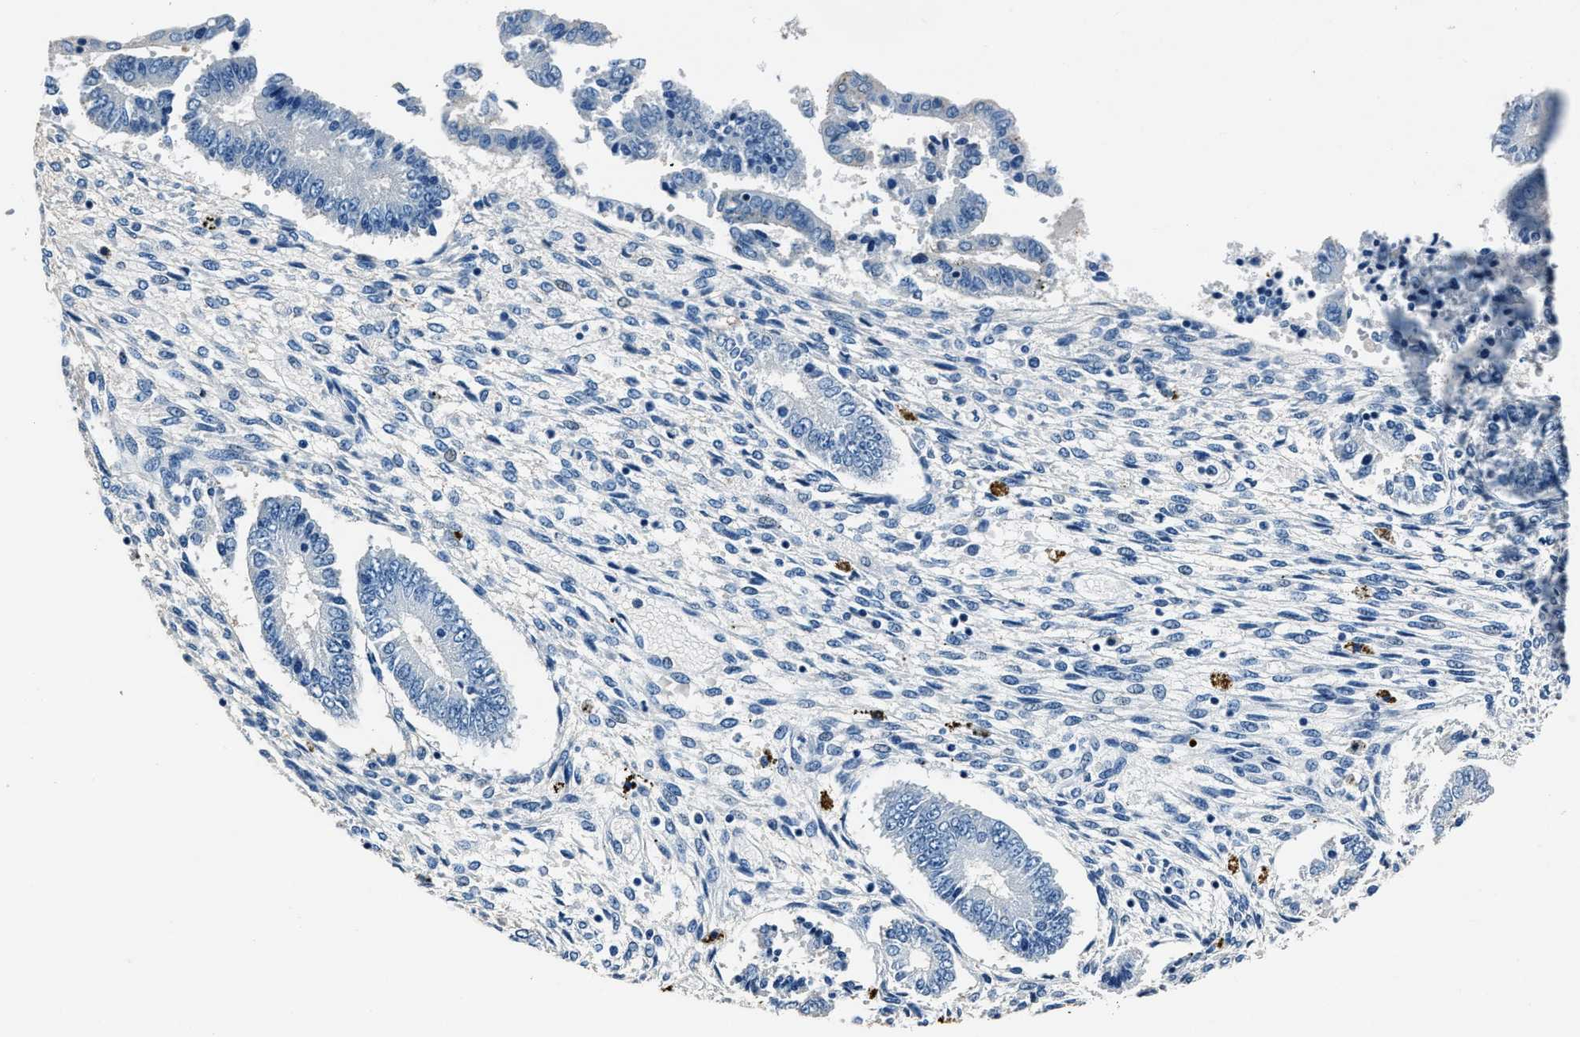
{"staining": {"intensity": "negative", "quantity": "none", "location": "none"}, "tissue": "endometrium", "cell_type": "Cells in endometrial stroma", "image_type": "normal", "snomed": [{"axis": "morphology", "description": "Normal tissue, NOS"}, {"axis": "topography", "description": "Endometrium"}], "caption": "Cells in endometrial stroma show no significant protein positivity in unremarkable endometrium. (DAB immunohistochemistry, high magnification).", "gene": "PTPDC1", "patient": {"sex": "female", "age": 42}}